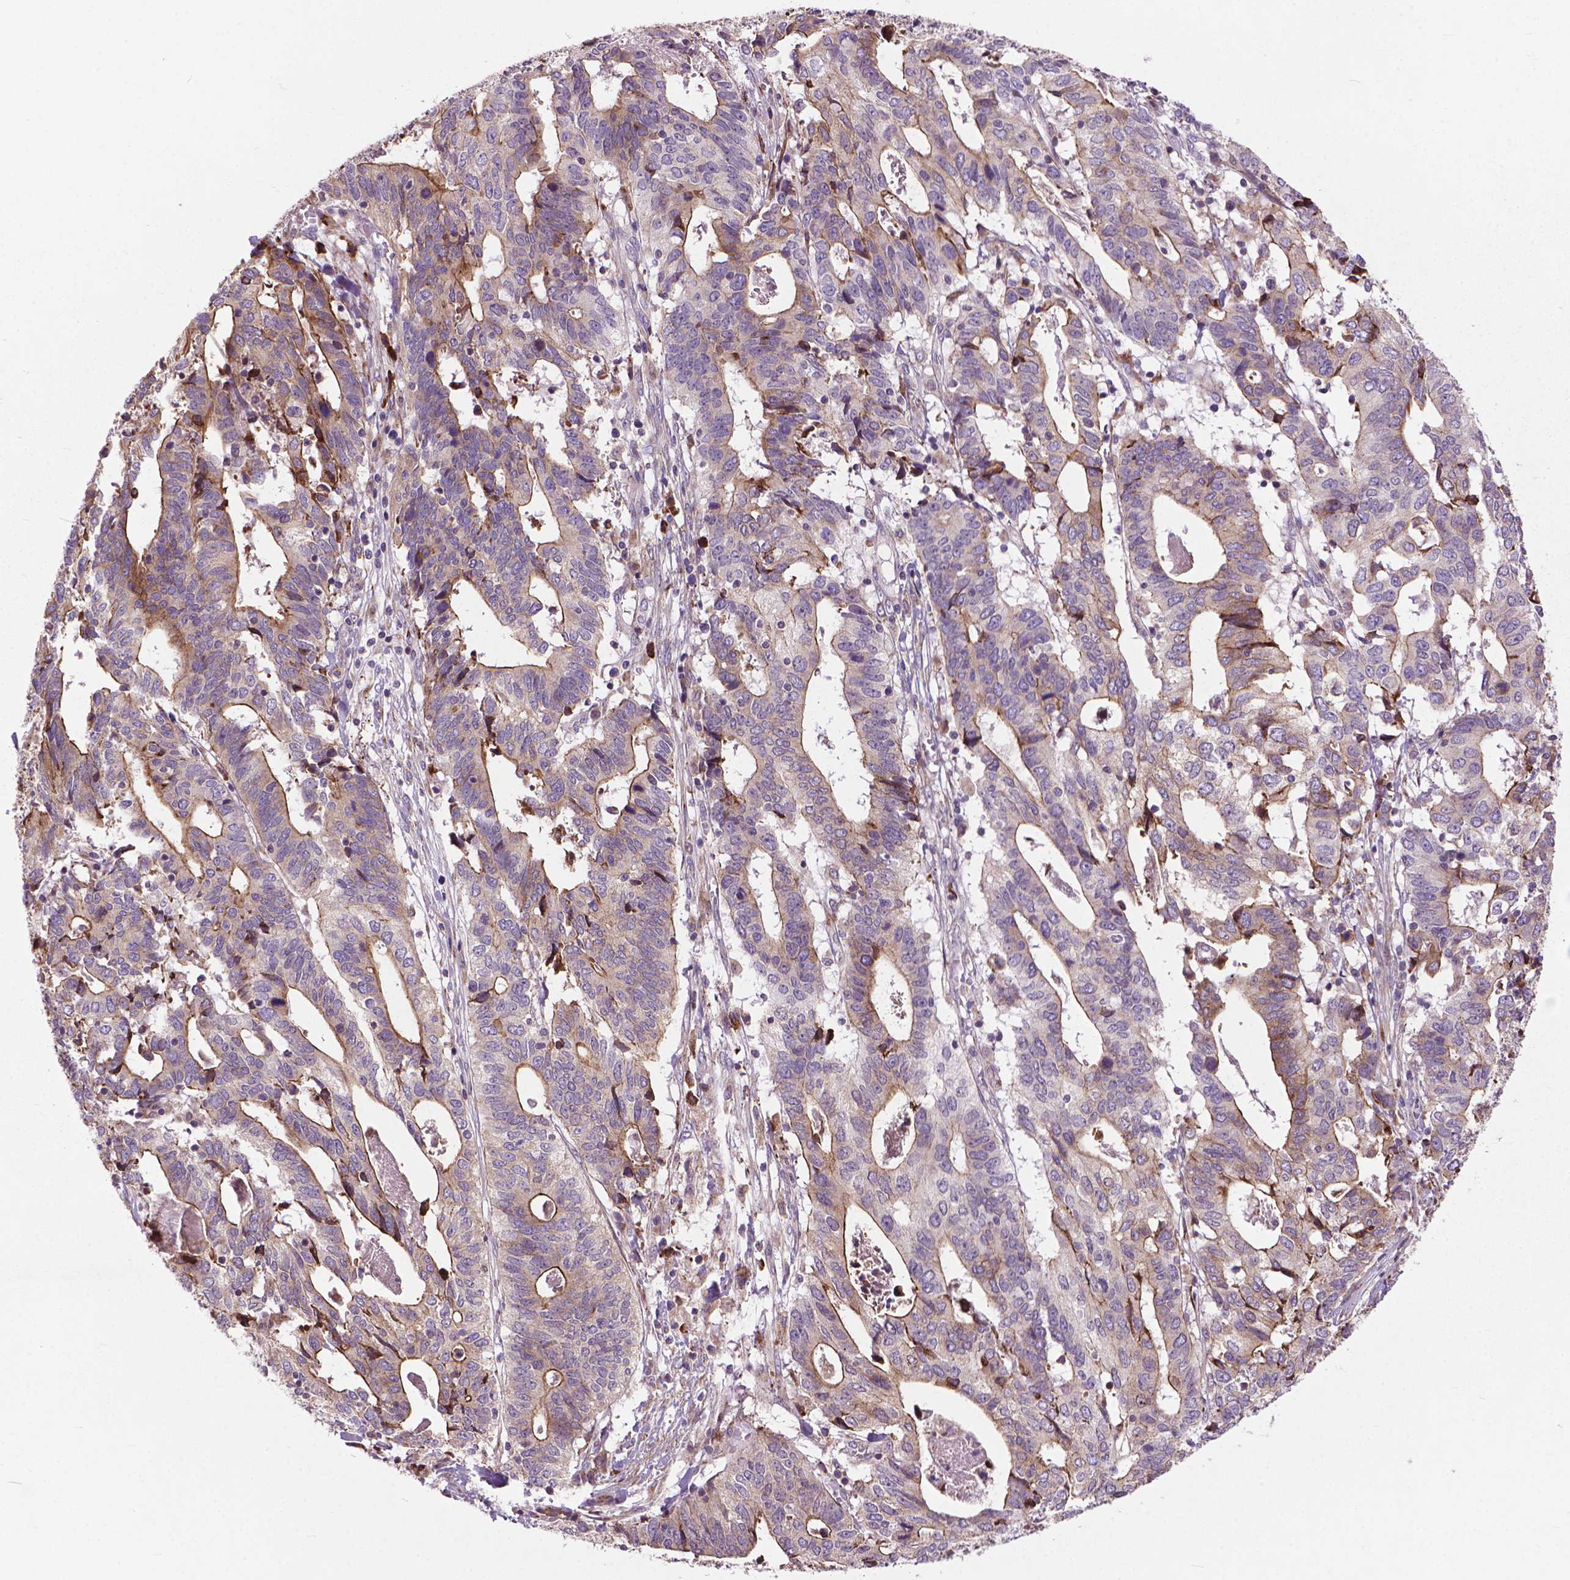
{"staining": {"intensity": "weak", "quantity": "25%-75%", "location": "cytoplasmic/membranous"}, "tissue": "stomach cancer", "cell_type": "Tumor cells", "image_type": "cancer", "snomed": [{"axis": "morphology", "description": "Adenocarcinoma, NOS"}, {"axis": "topography", "description": "Stomach, upper"}], "caption": "Immunohistochemical staining of stomach cancer exhibits low levels of weak cytoplasmic/membranous protein staining in approximately 25%-75% of tumor cells.", "gene": "MYH14", "patient": {"sex": "female", "age": 67}}